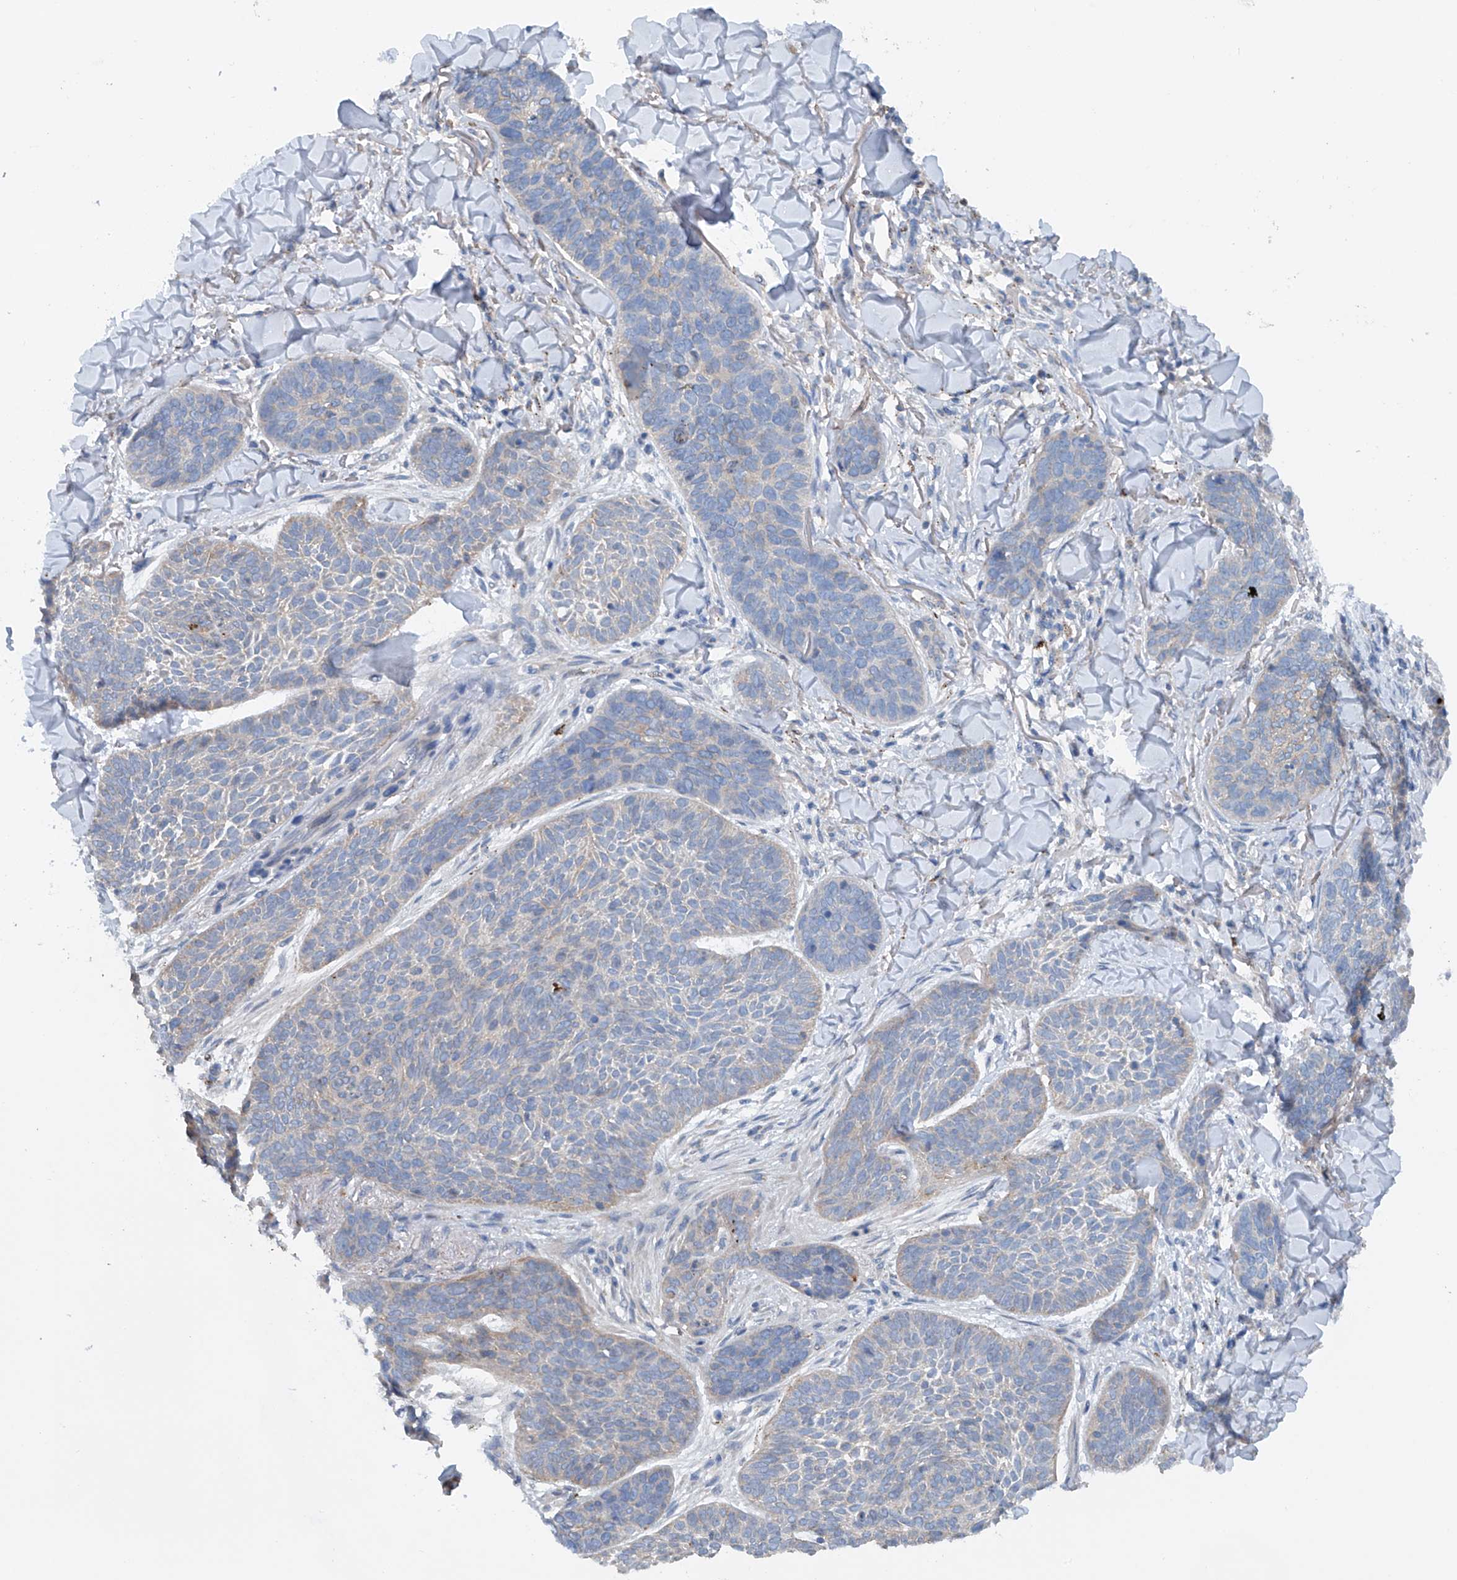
{"staining": {"intensity": "negative", "quantity": "none", "location": "none"}, "tissue": "skin cancer", "cell_type": "Tumor cells", "image_type": "cancer", "snomed": [{"axis": "morphology", "description": "Basal cell carcinoma"}, {"axis": "topography", "description": "Skin"}], "caption": "Photomicrograph shows no significant protein expression in tumor cells of skin cancer.", "gene": "CEP85L", "patient": {"sex": "male", "age": 85}}